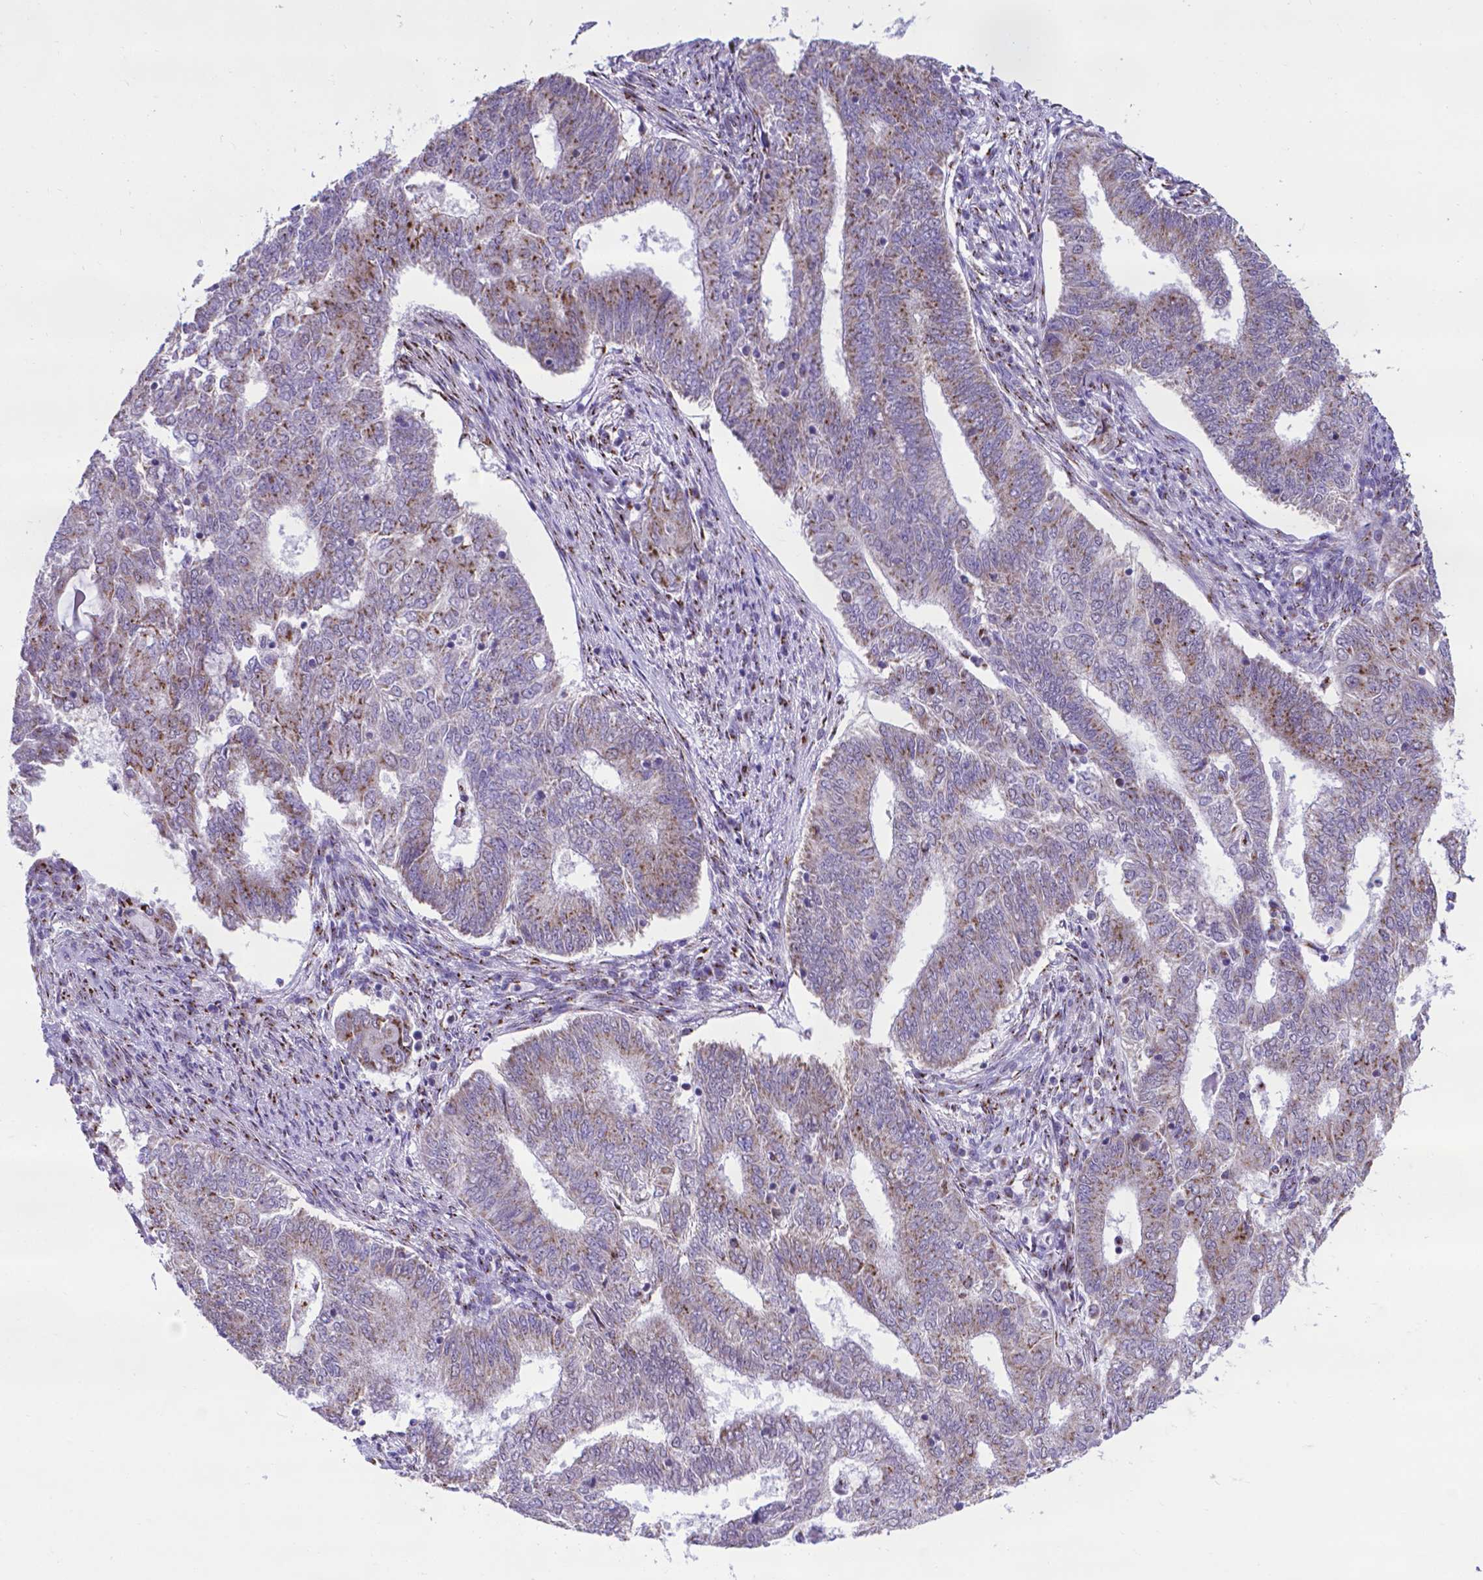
{"staining": {"intensity": "weak", "quantity": "25%-75%", "location": "cytoplasmic/membranous"}, "tissue": "endometrial cancer", "cell_type": "Tumor cells", "image_type": "cancer", "snomed": [{"axis": "morphology", "description": "Adenocarcinoma, NOS"}, {"axis": "topography", "description": "Endometrium"}], "caption": "Immunohistochemical staining of endometrial cancer reveals low levels of weak cytoplasmic/membranous positivity in approximately 25%-75% of tumor cells. (DAB = brown stain, brightfield microscopy at high magnification).", "gene": "MRPL10", "patient": {"sex": "female", "age": 62}}